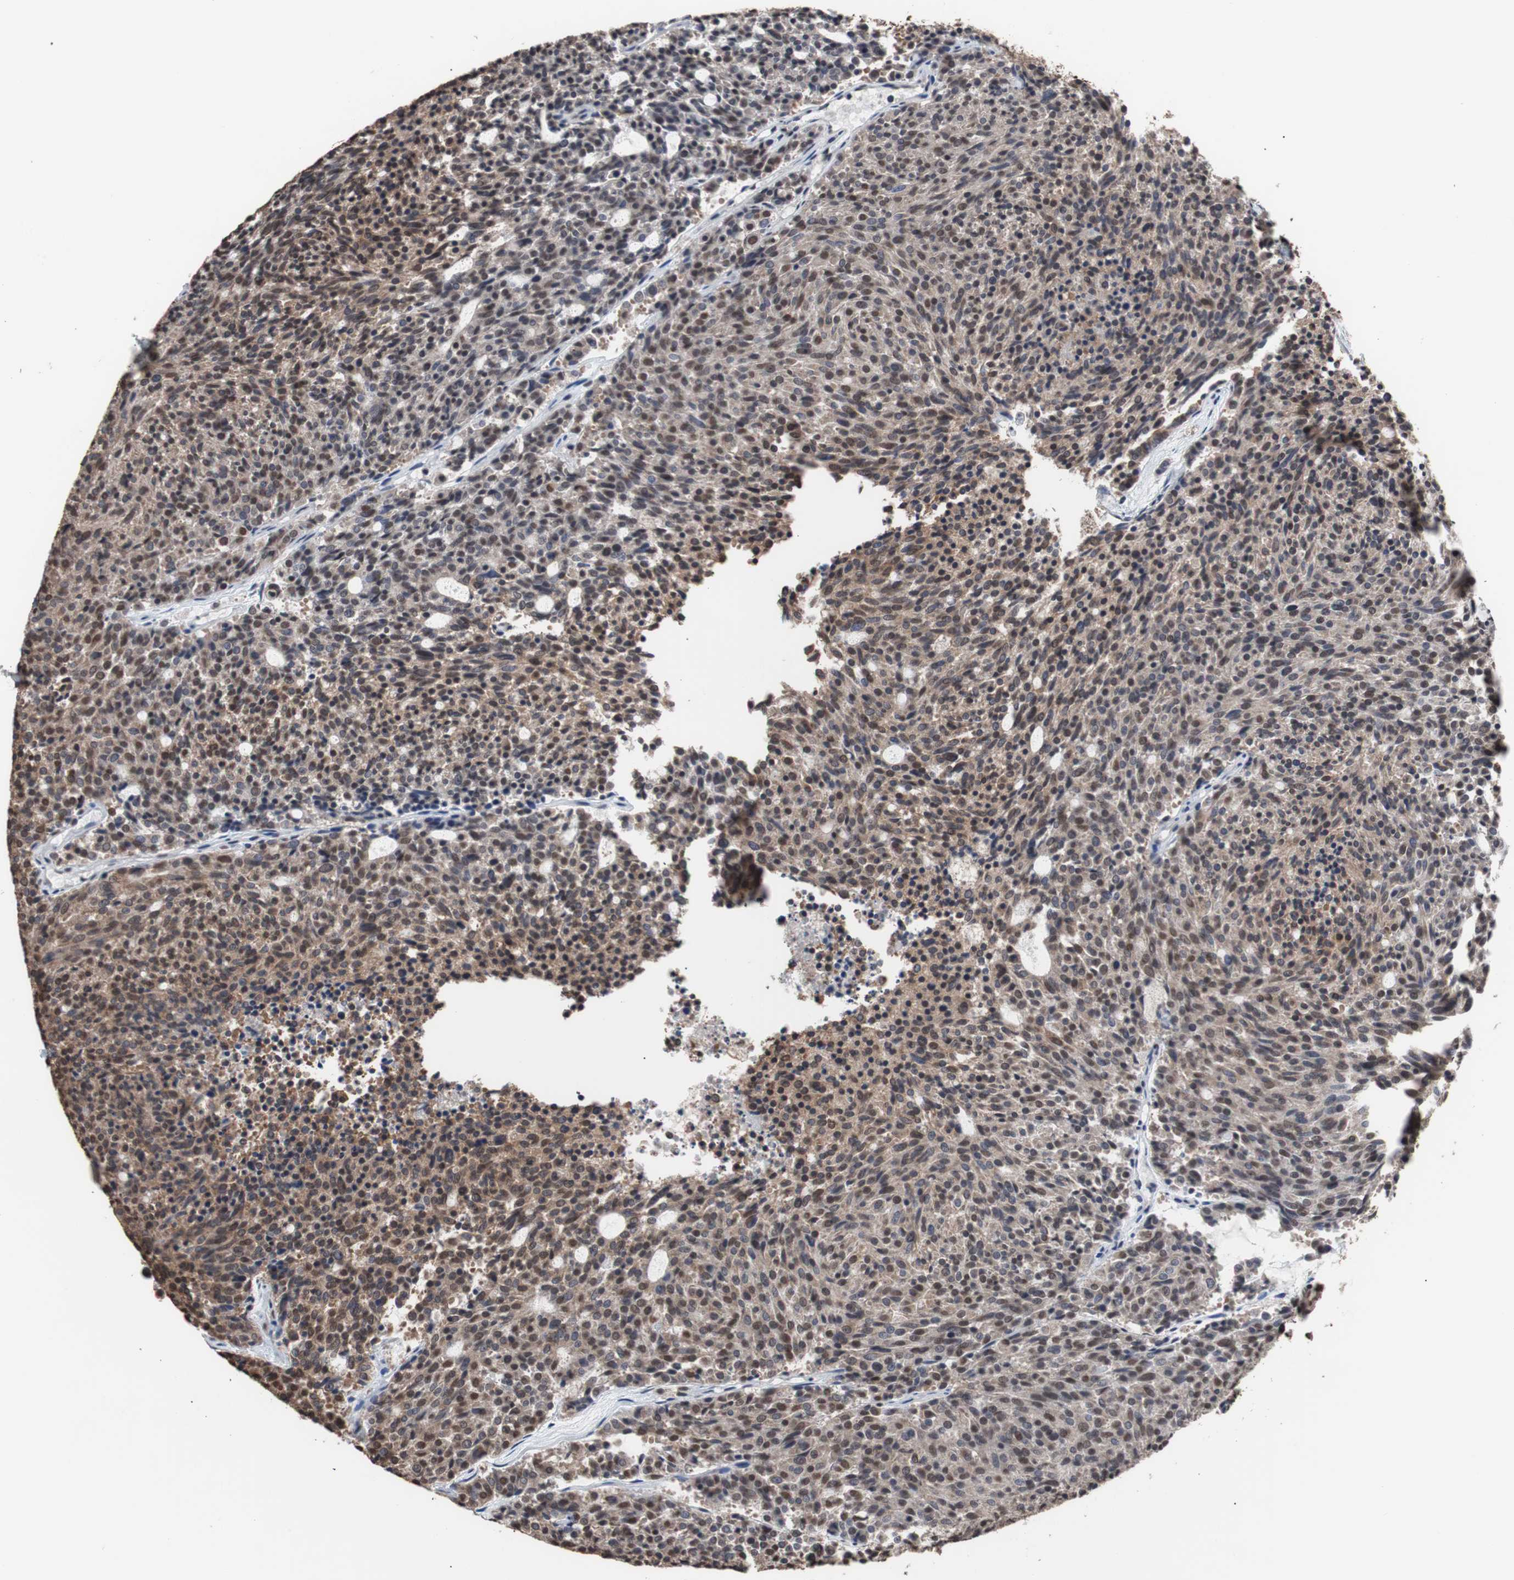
{"staining": {"intensity": "moderate", "quantity": ">75%", "location": "cytoplasmic/membranous,nuclear"}, "tissue": "carcinoid", "cell_type": "Tumor cells", "image_type": "cancer", "snomed": [{"axis": "morphology", "description": "Carcinoid, malignant, NOS"}, {"axis": "topography", "description": "Pancreas"}], "caption": "A brown stain highlights moderate cytoplasmic/membranous and nuclear expression of a protein in human carcinoid tumor cells.", "gene": "MED27", "patient": {"sex": "female", "age": 54}}